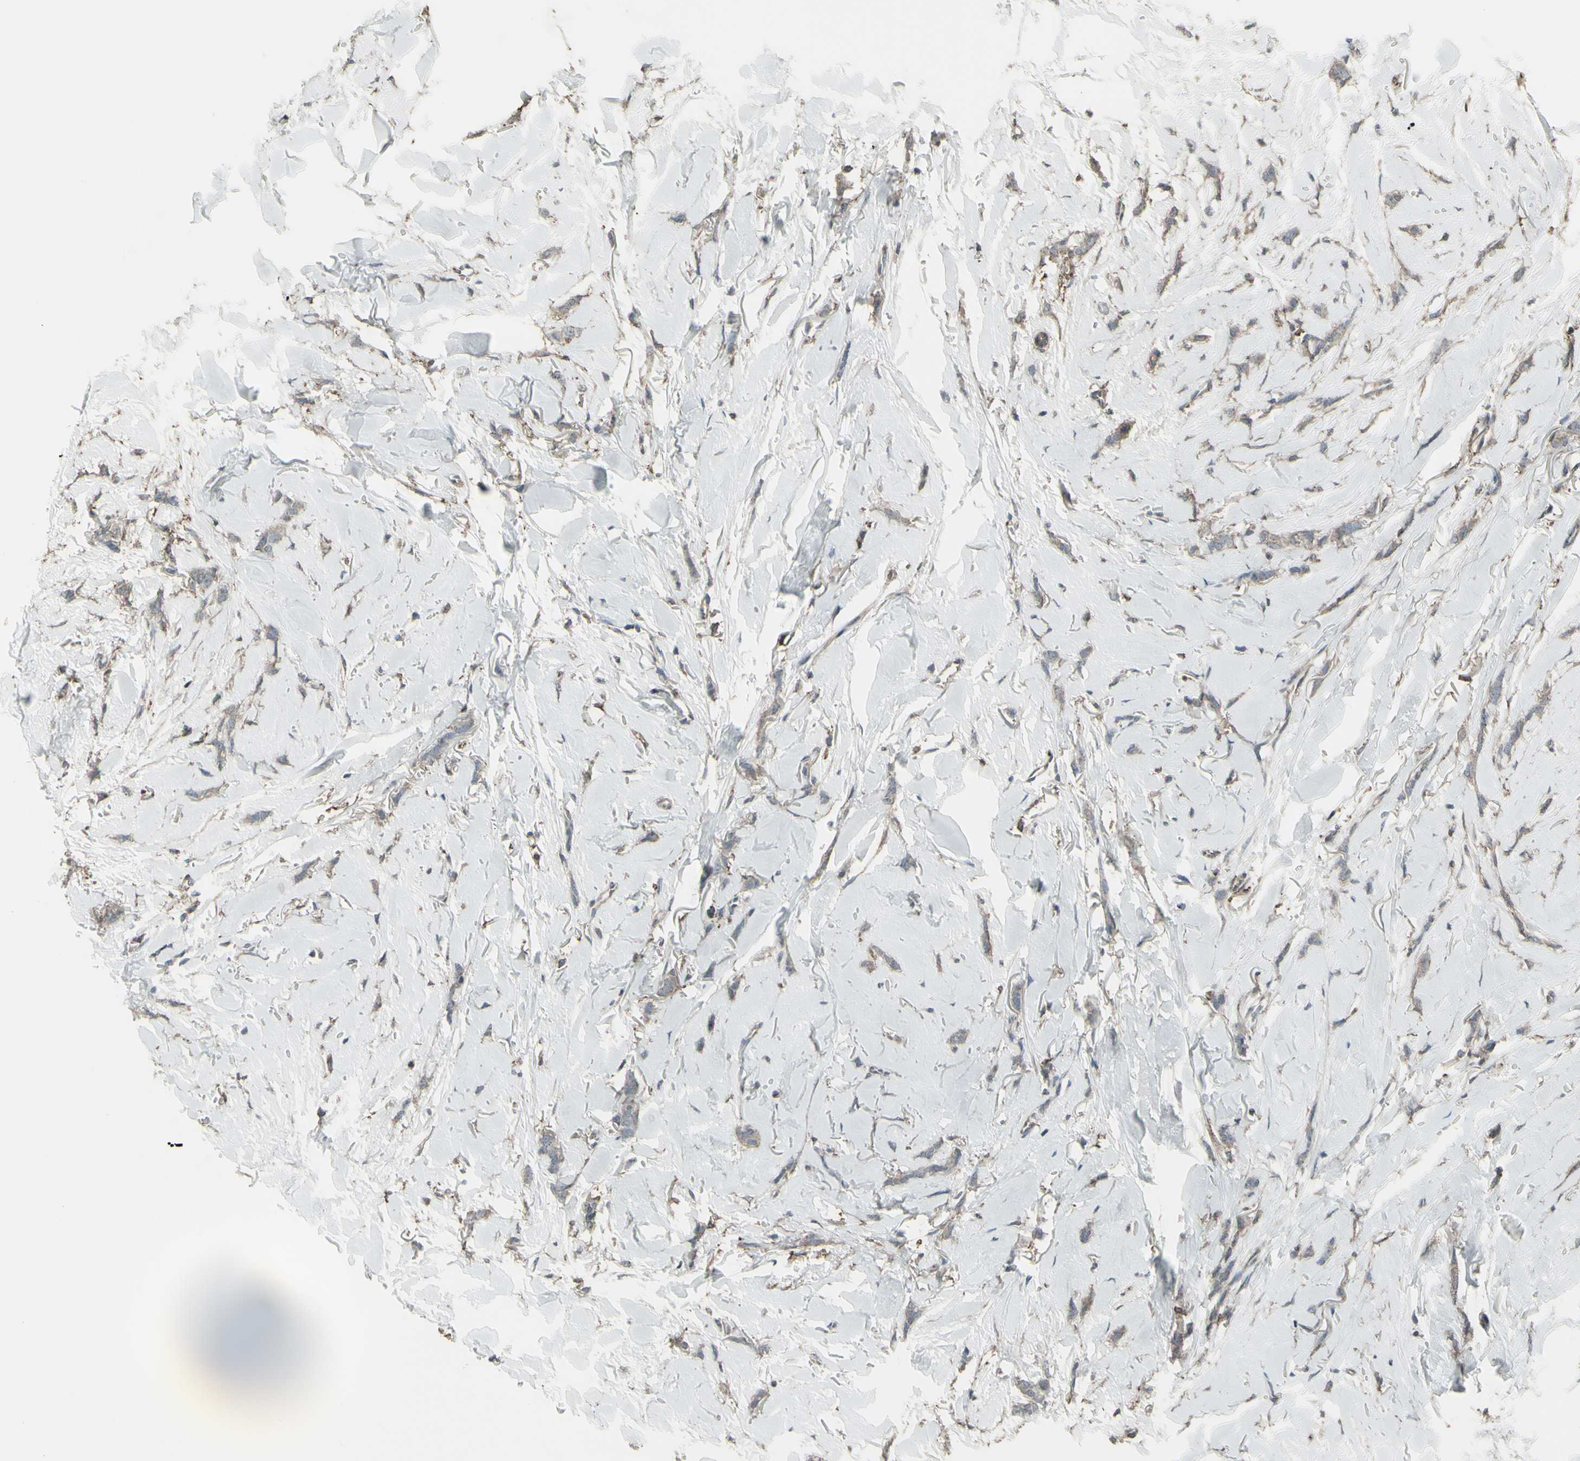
{"staining": {"intensity": "weak", "quantity": ">75%", "location": "cytoplasmic/membranous"}, "tissue": "breast cancer", "cell_type": "Tumor cells", "image_type": "cancer", "snomed": [{"axis": "morphology", "description": "Lobular carcinoma"}, {"axis": "topography", "description": "Skin"}, {"axis": "topography", "description": "Breast"}], "caption": "This is a micrograph of immunohistochemistry staining of lobular carcinoma (breast), which shows weak expression in the cytoplasmic/membranous of tumor cells.", "gene": "SMO", "patient": {"sex": "female", "age": 46}}